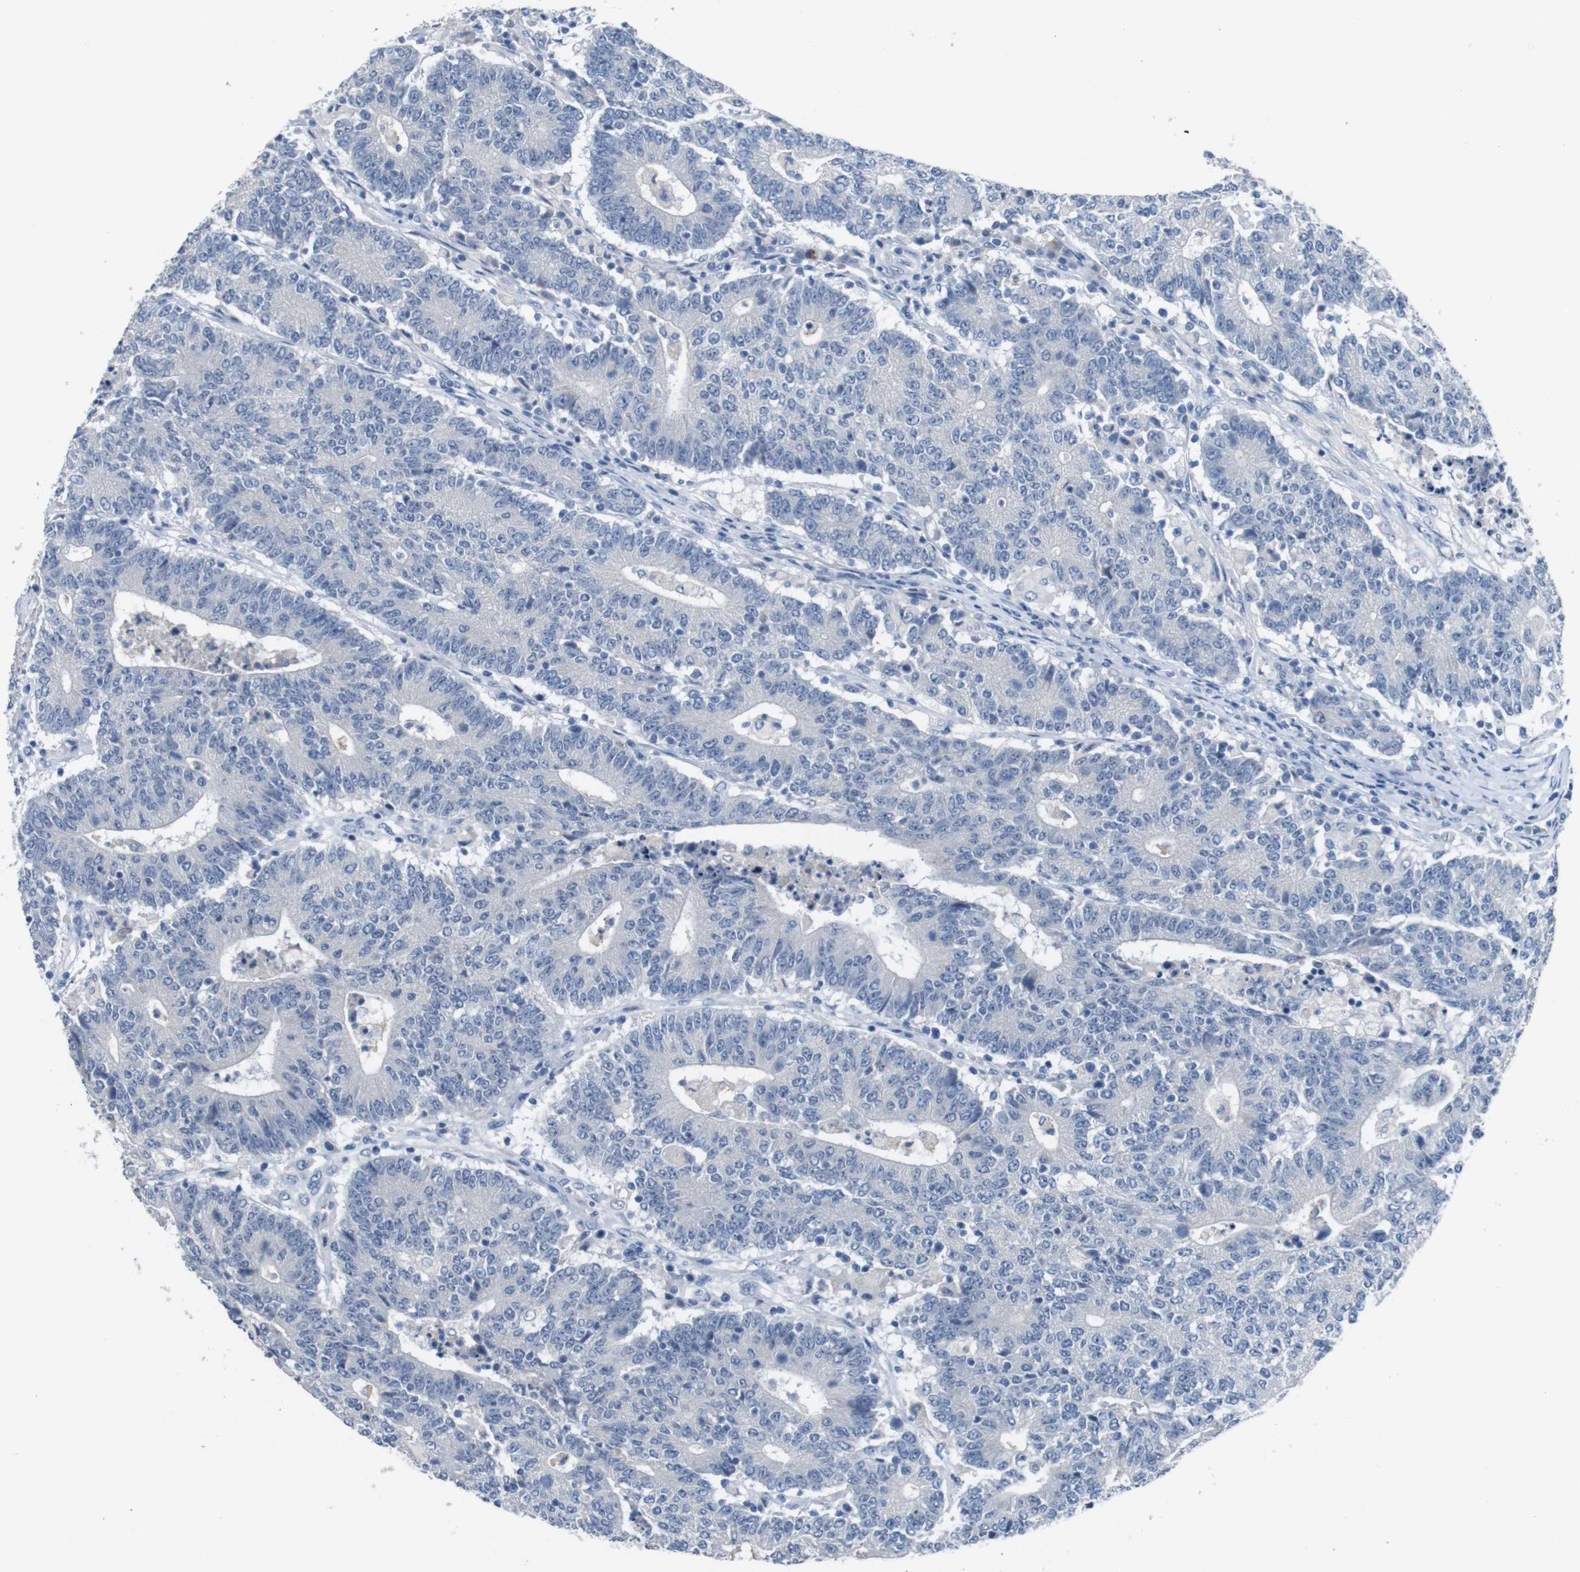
{"staining": {"intensity": "negative", "quantity": "none", "location": "none"}, "tissue": "colorectal cancer", "cell_type": "Tumor cells", "image_type": "cancer", "snomed": [{"axis": "morphology", "description": "Normal tissue, NOS"}, {"axis": "morphology", "description": "Adenocarcinoma, NOS"}, {"axis": "topography", "description": "Colon"}], "caption": "Tumor cells show no significant protein staining in colorectal cancer.", "gene": "SLC2A8", "patient": {"sex": "female", "age": 75}}